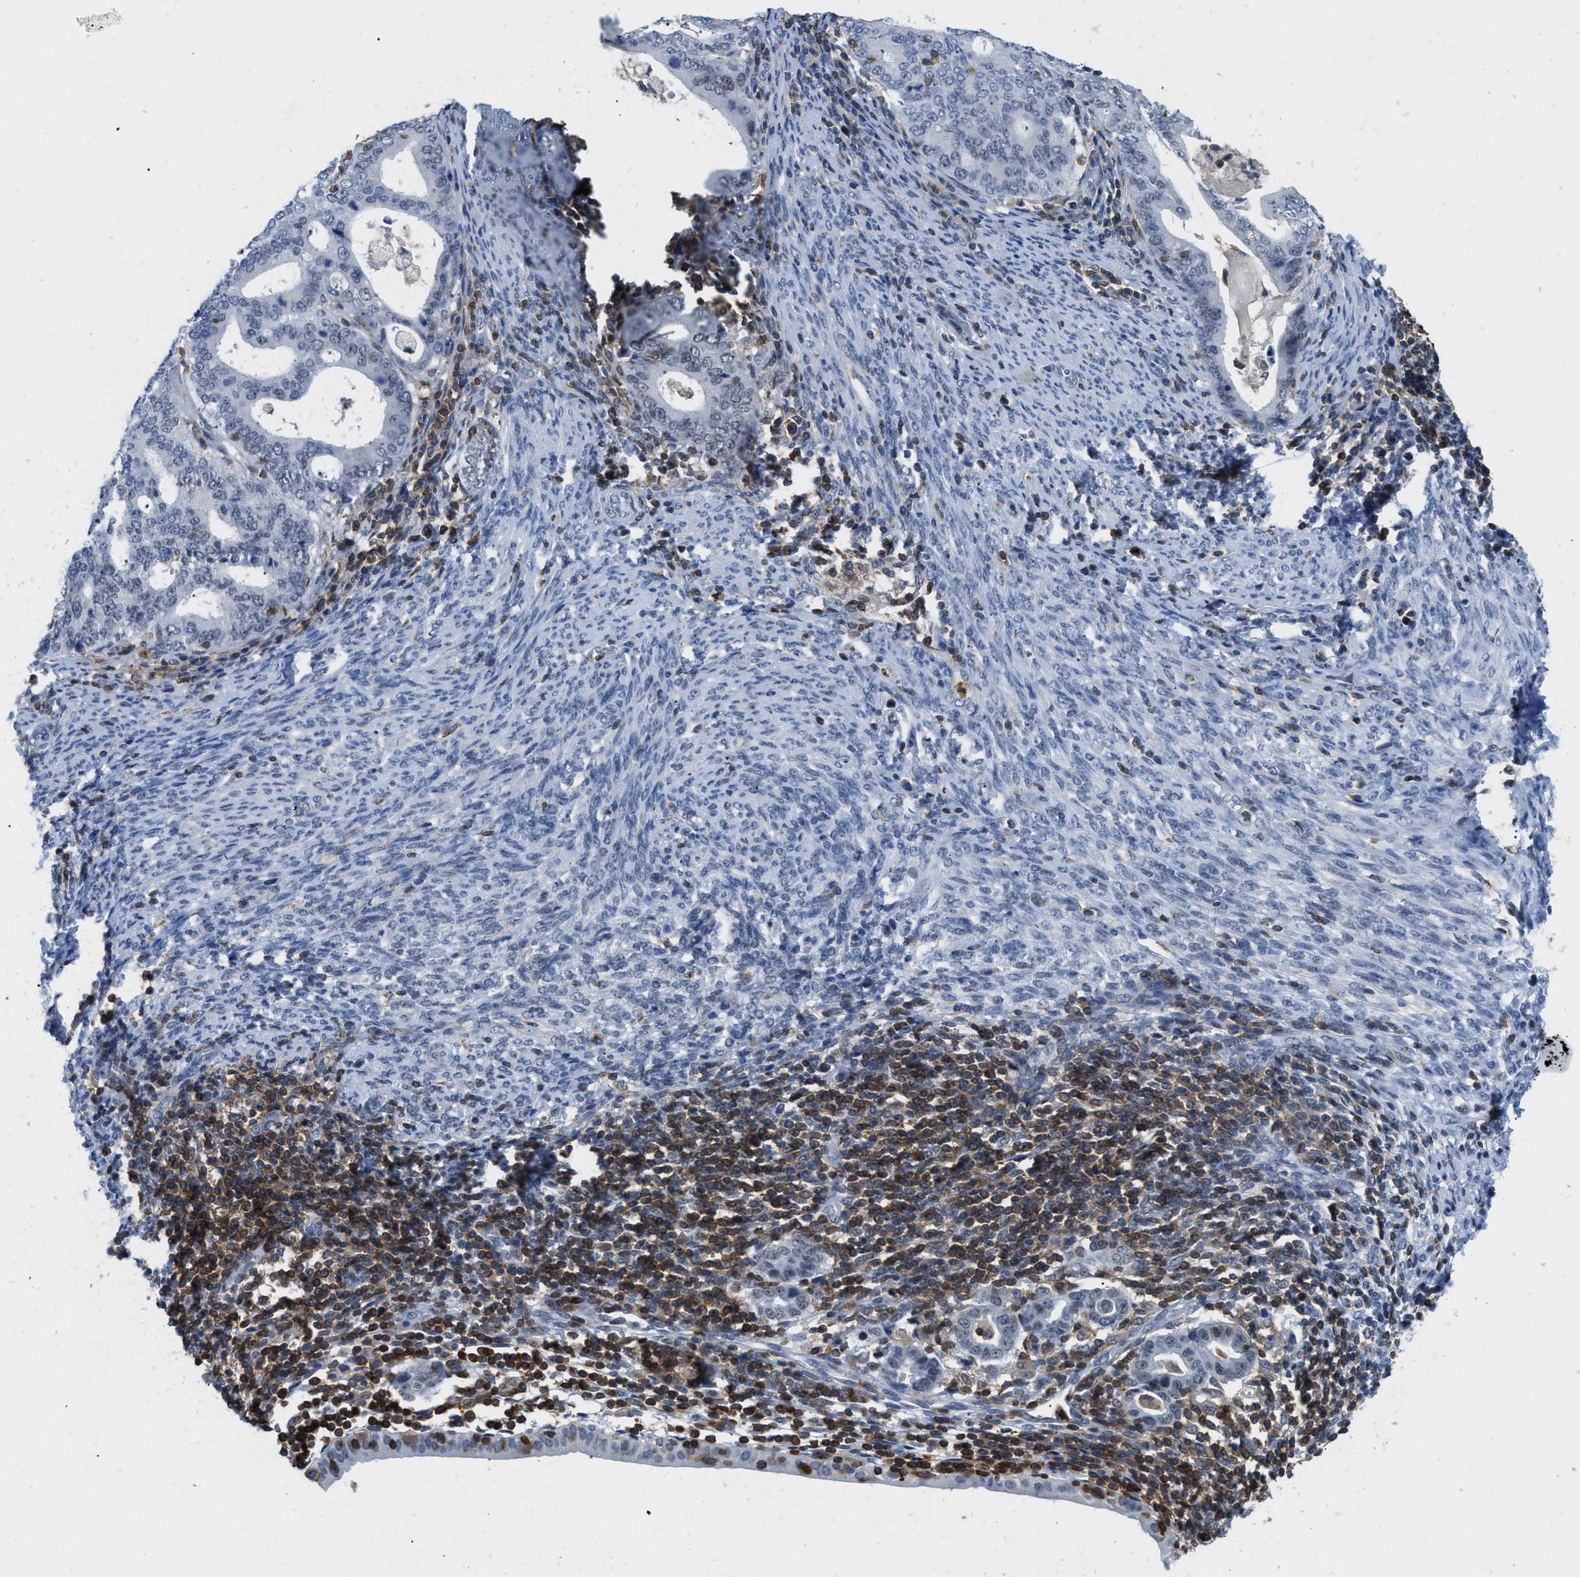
{"staining": {"intensity": "negative", "quantity": "none", "location": "none"}, "tissue": "endometrial cancer", "cell_type": "Tumor cells", "image_type": "cancer", "snomed": [{"axis": "morphology", "description": "Adenocarcinoma, NOS"}, {"axis": "topography", "description": "Uterus"}], "caption": "Endometrial adenocarcinoma was stained to show a protein in brown. There is no significant positivity in tumor cells.", "gene": "FAM151A", "patient": {"sex": "female", "age": 83}}